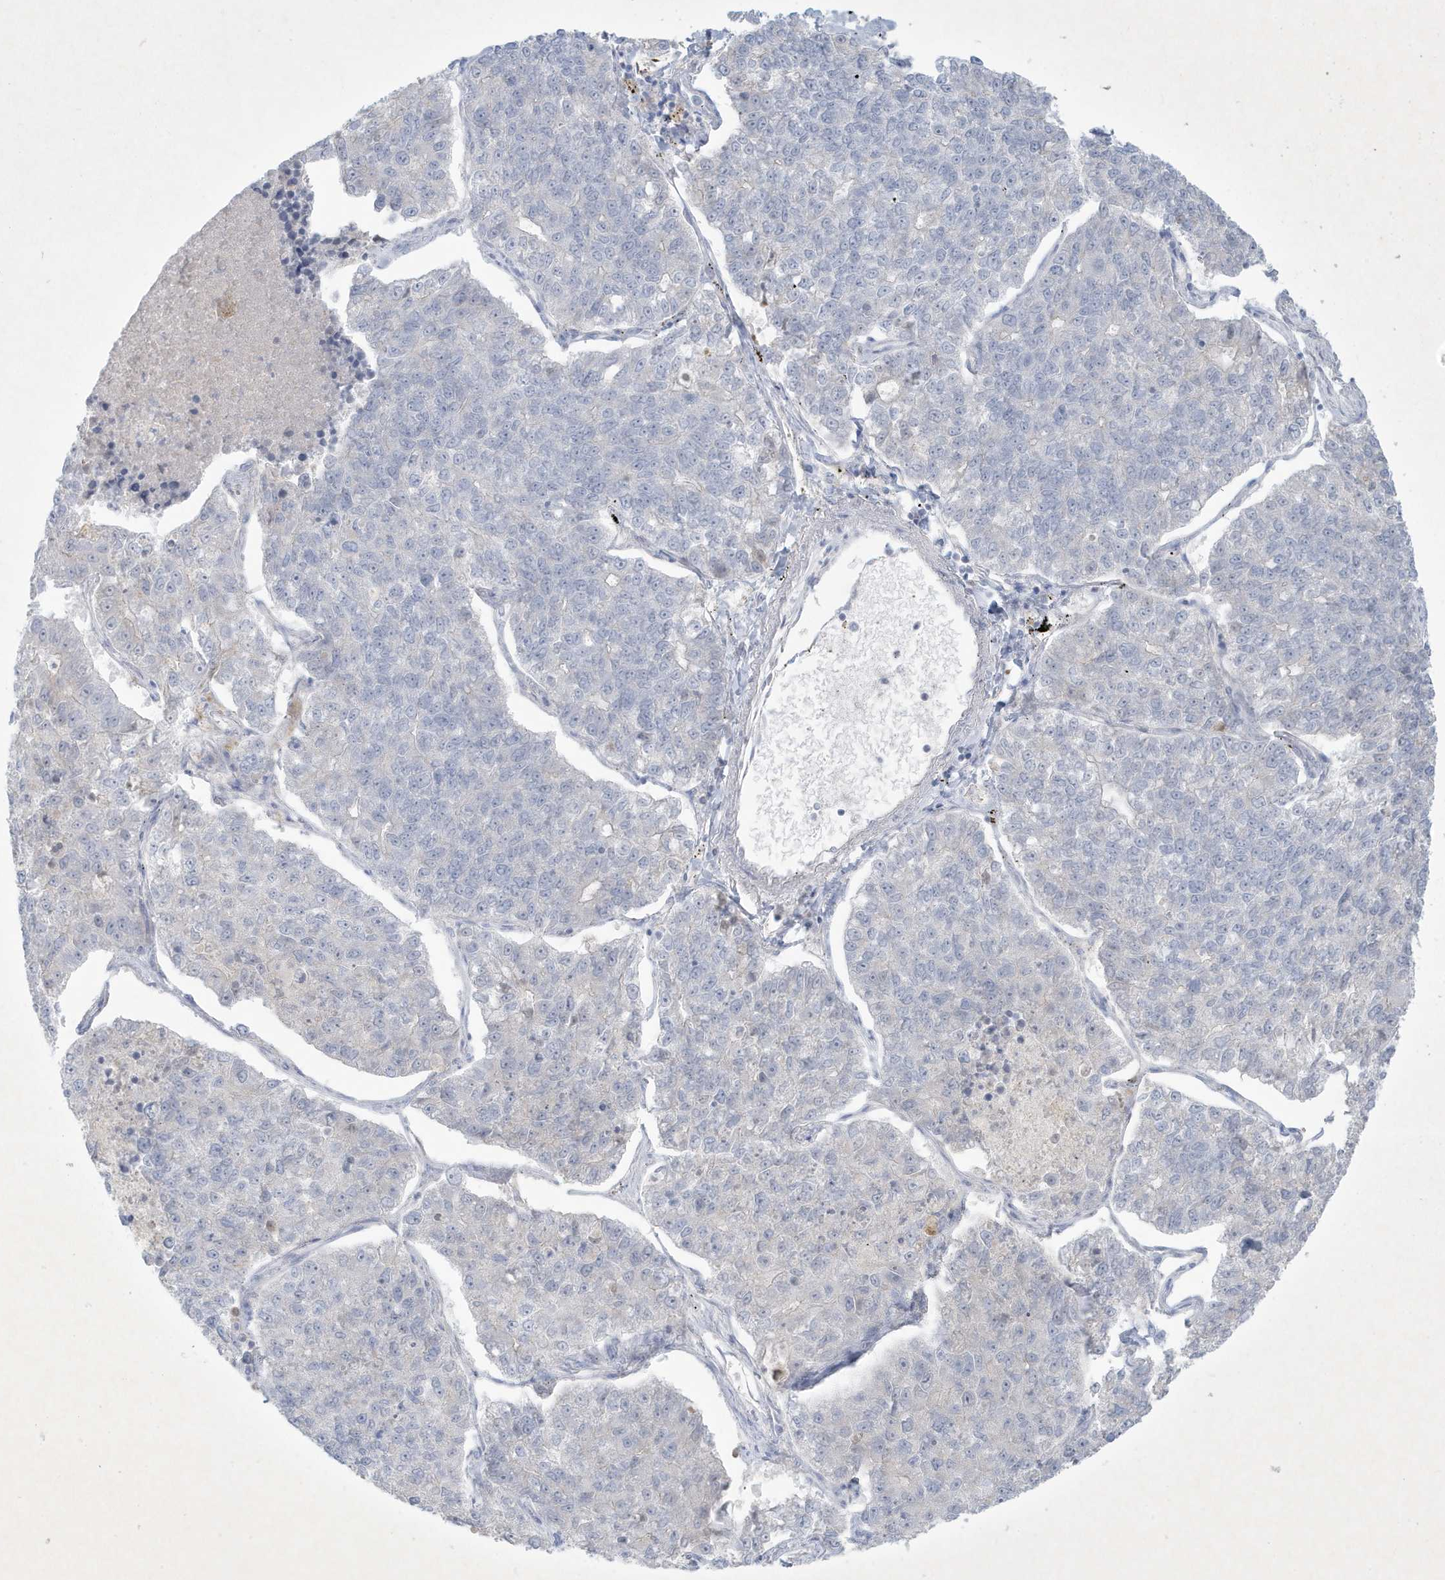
{"staining": {"intensity": "negative", "quantity": "none", "location": "none"}, "tissue": "lung cancer", "cell_type": "Tumor cells", "image_type": "cancer", "snomed": [{"axis": "morphology", "description": "Adenocarcinoma, NOS"}, {"axis": "topography", "description": "Lung"}], "caption": "Immunohistochemistry histopathology image of human lung cancer (adenocarcinoma) stained for a protein (brown), which demonstrates no expression in tumor cells.", "gene": "CCDC24", "patient": {"sex": "male", "age": 49}}